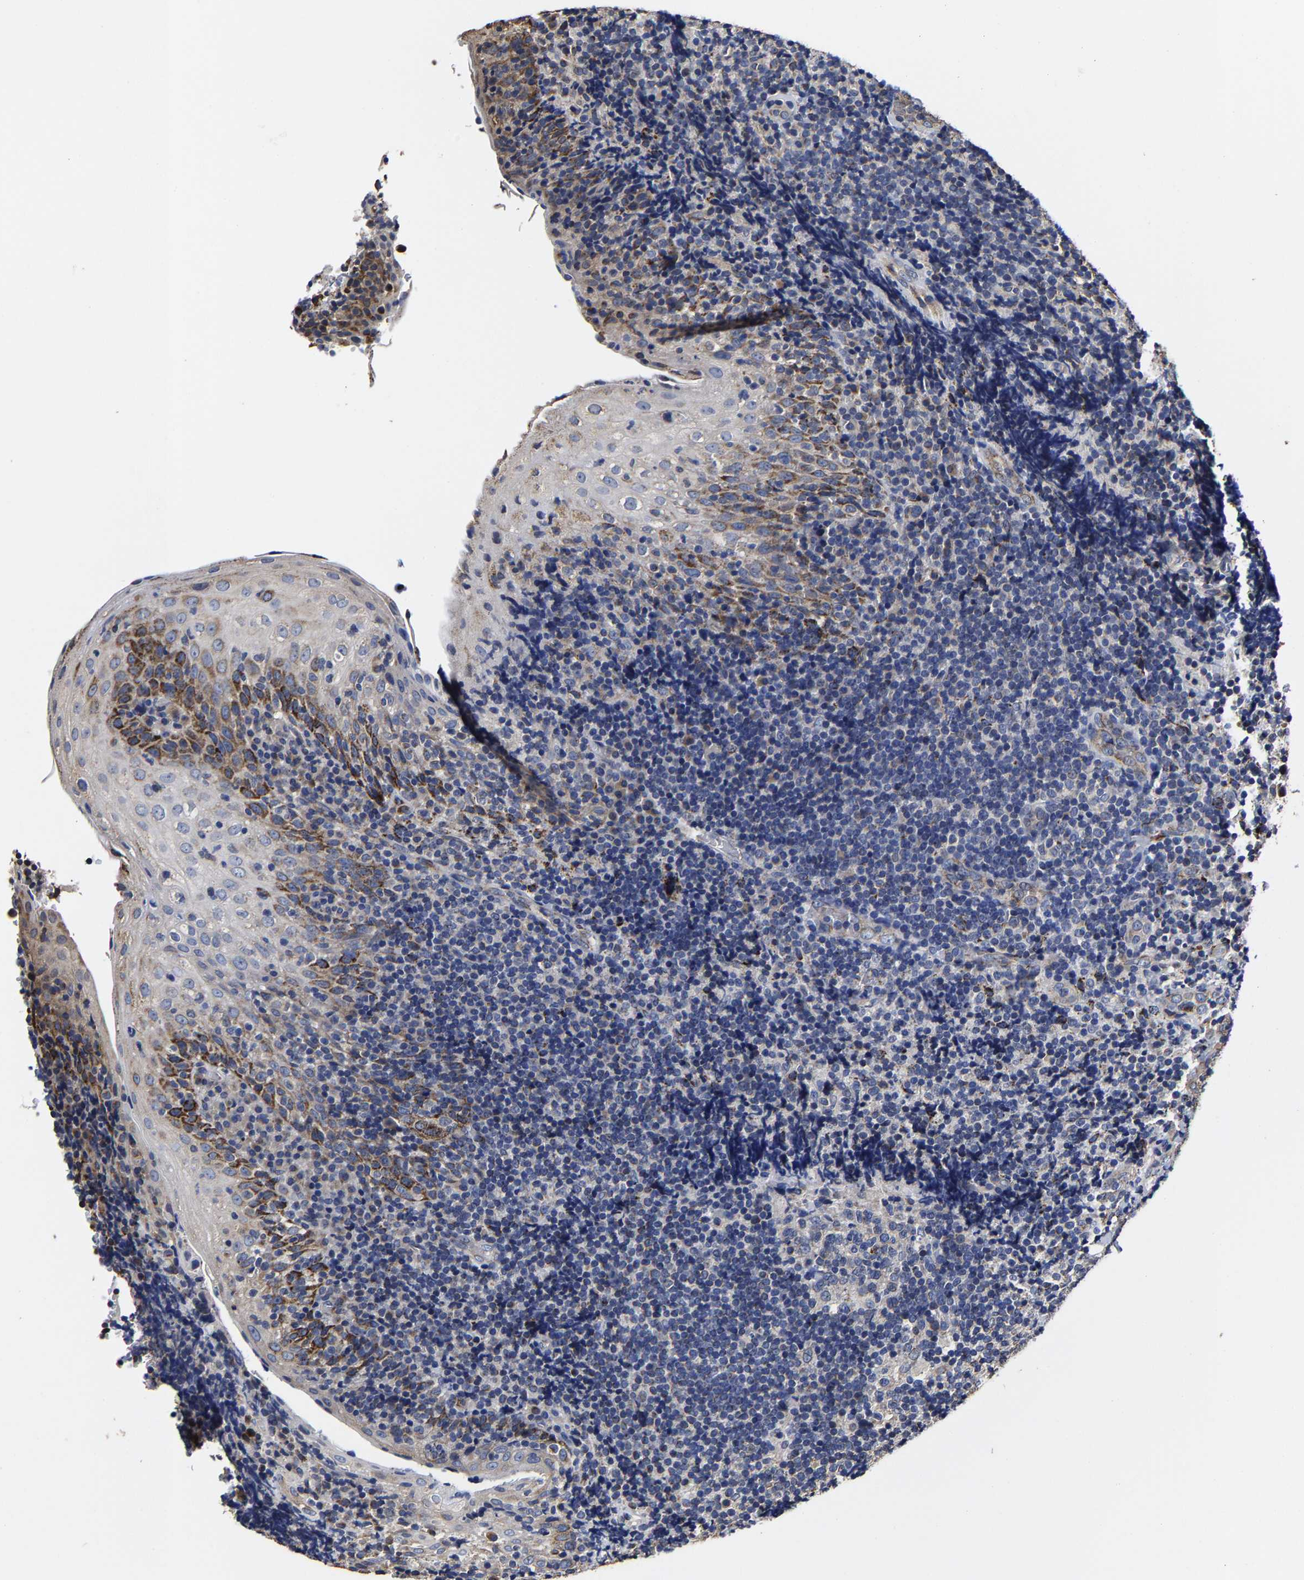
{"staining": {"intensity": "negative", "quantity": "none", "location": "none"}, "tissue": "tonsil", "cell_type": "Germinal center cells", "image_type": "normal", "snomed": [{"axis": "morphology", "description": "Normal tissue, NOS"}, {"axis": "topography", "description": "Tonsil"}], "caption": "The histopathology image reveals no staining of germinal center cells in normal tonsil. (DAB (3,3'-diaminobenzidine) immunohistochemistry visualized using brightfield microscopy, high magnification).", "gene": "AASS", "patient": {"sex": "male", "age": 37}}